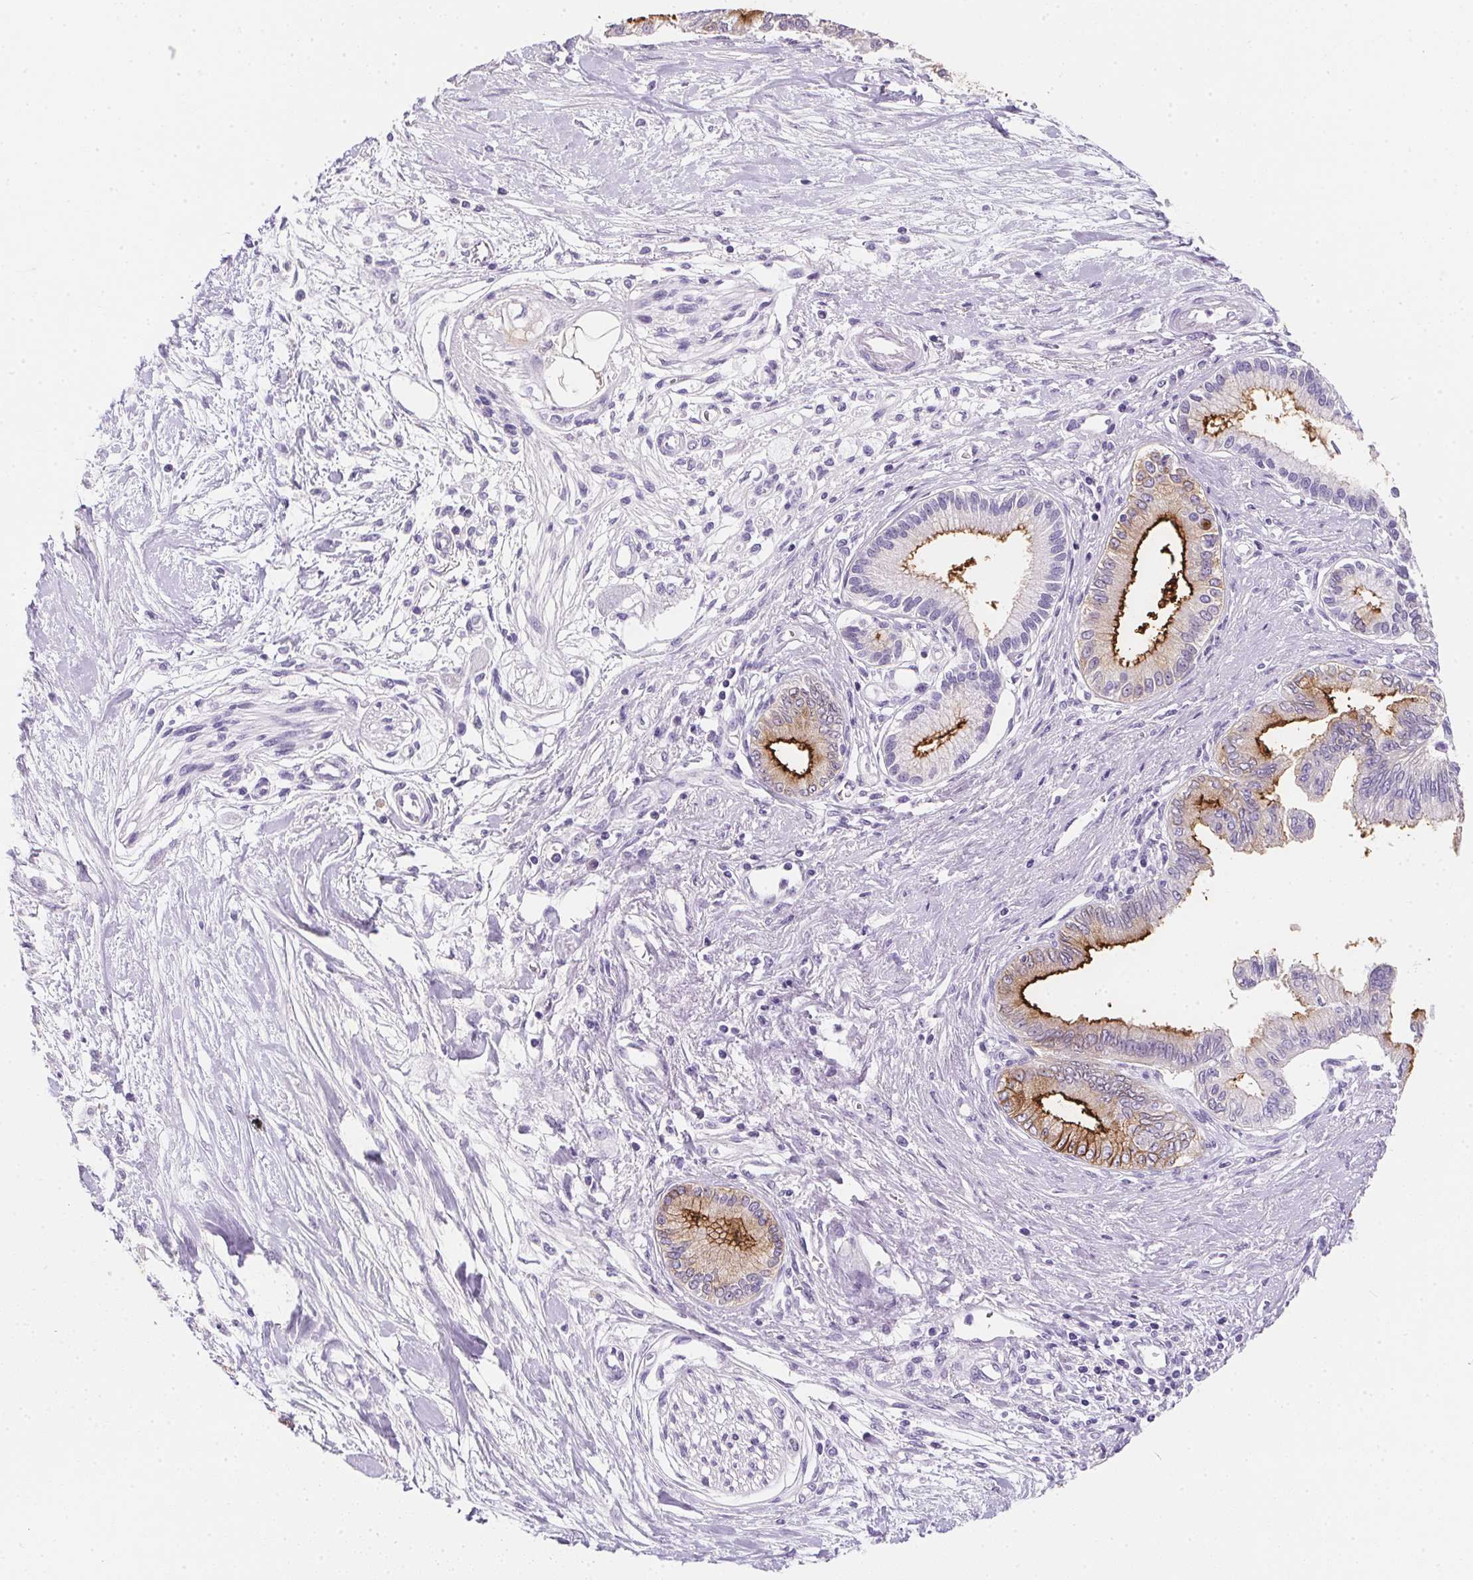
{"staining": {"intensity": "strong", "quantity": "25%-75%", "location": "cytoplasmic/membranous"}, "tissue": "pancreatic cancer", "cell_type": "Tumor cells", "image_type": "cancer", "snomed": [{"axis": "morphology", "description": "Adenocarcinoma, NOS"}, {"axis": "topography", "description": "Pancreas"}], "caption": "IHC of human pancreatic cancer reveals high levels of strong cytoplasmic/membranous staining in about 25%-75% of tumor cells.", "gene": "AQP5", "patient": {"sex": "female", "age": 77}}